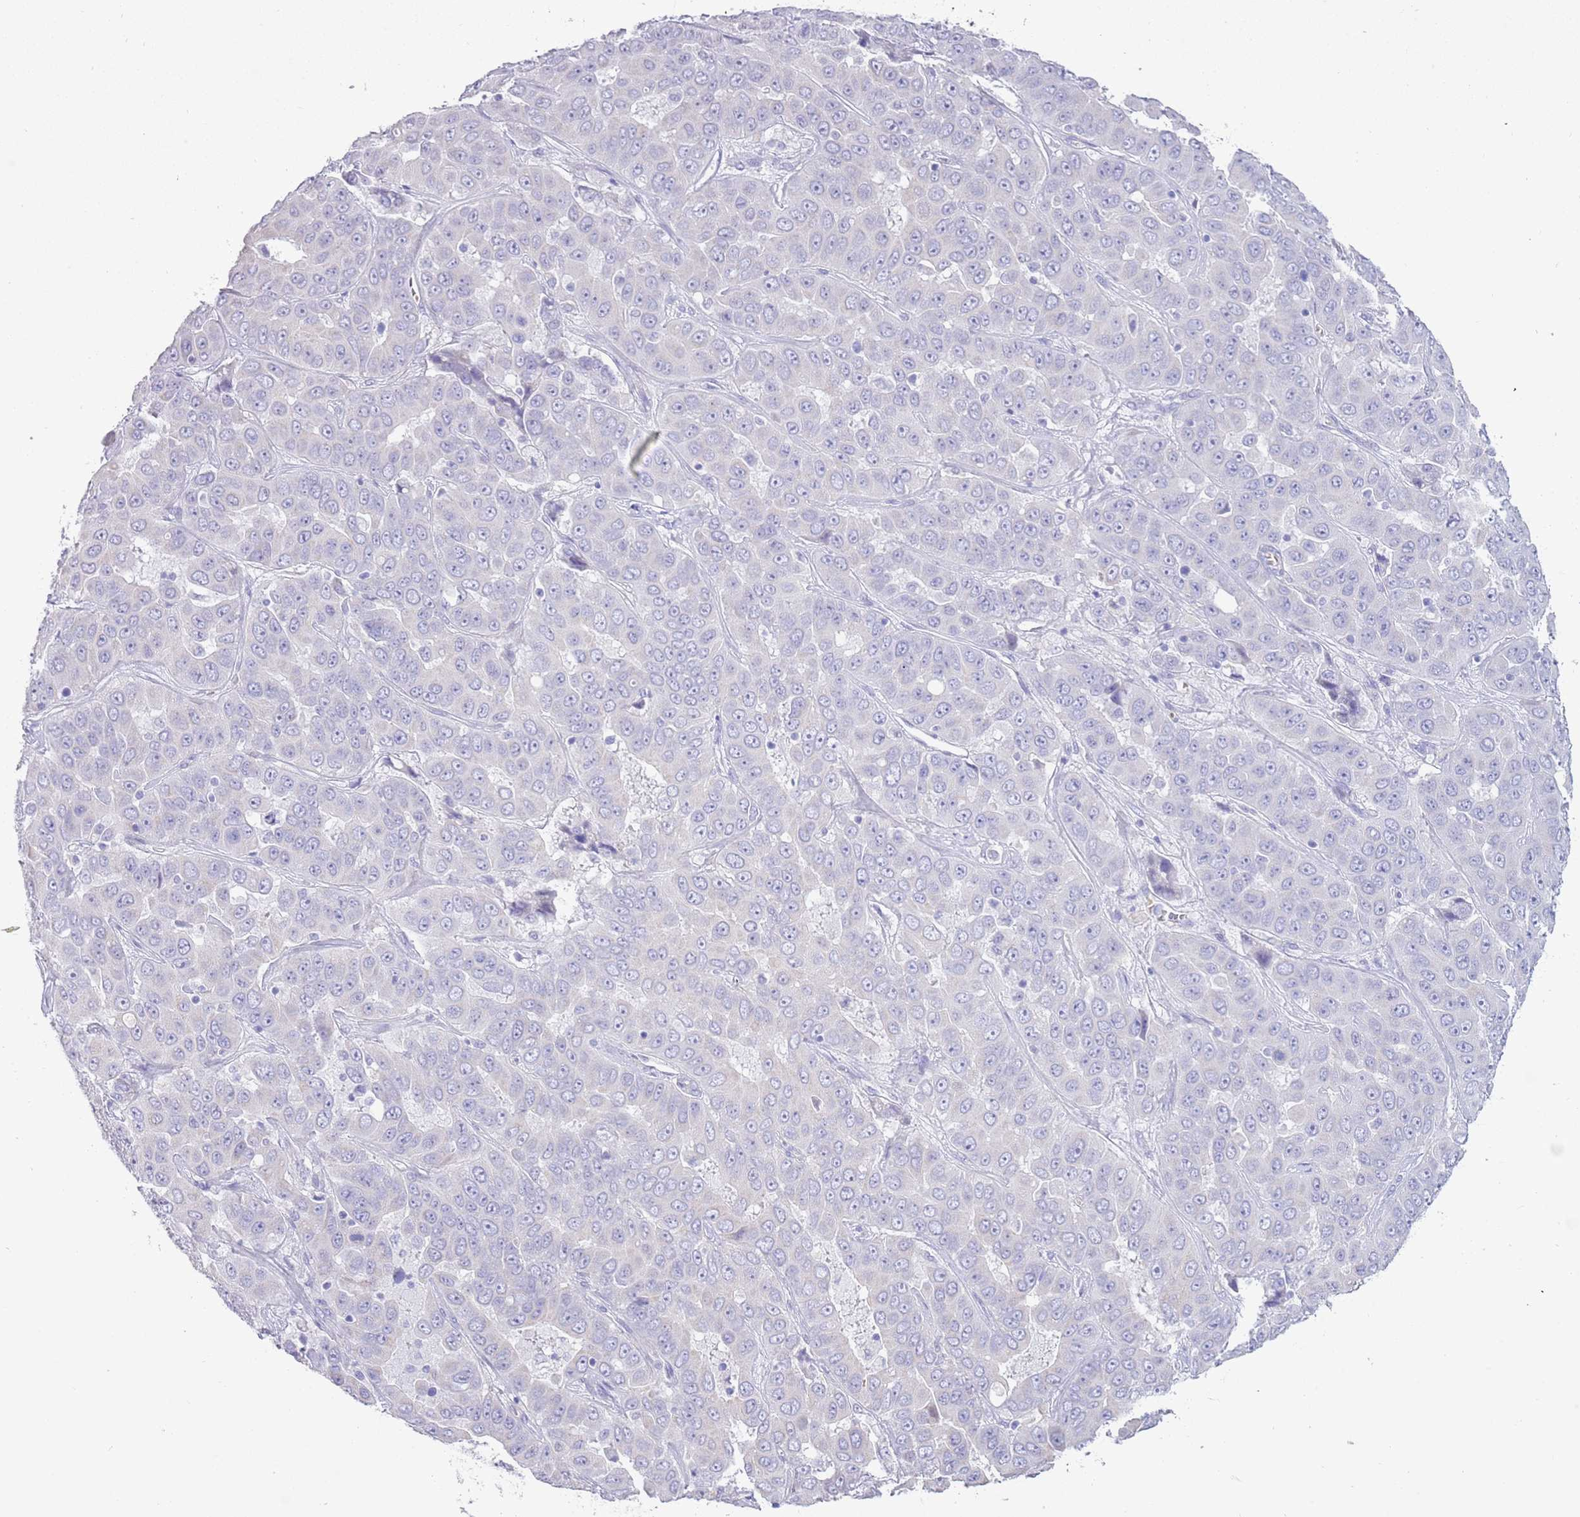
{"staining": {"intensity": "negative", "quantity": "none", "location": "none"}, "tissue": "liver cancer", "cell_type": "Tumor cells", "image_type": "cancer", "snomed": [{"axis": "morphology", "description": "Cholangiocarcinoma"}, {"axis": "topography", "description": "Liver"}], "caption": "This is a photomicrograph of IHC staining of liver cancer (cholangiocarcinoma), which shows no expression in tumor cells.", "gene": "ACR", "patient": {"sex": "female", "age": 52}}